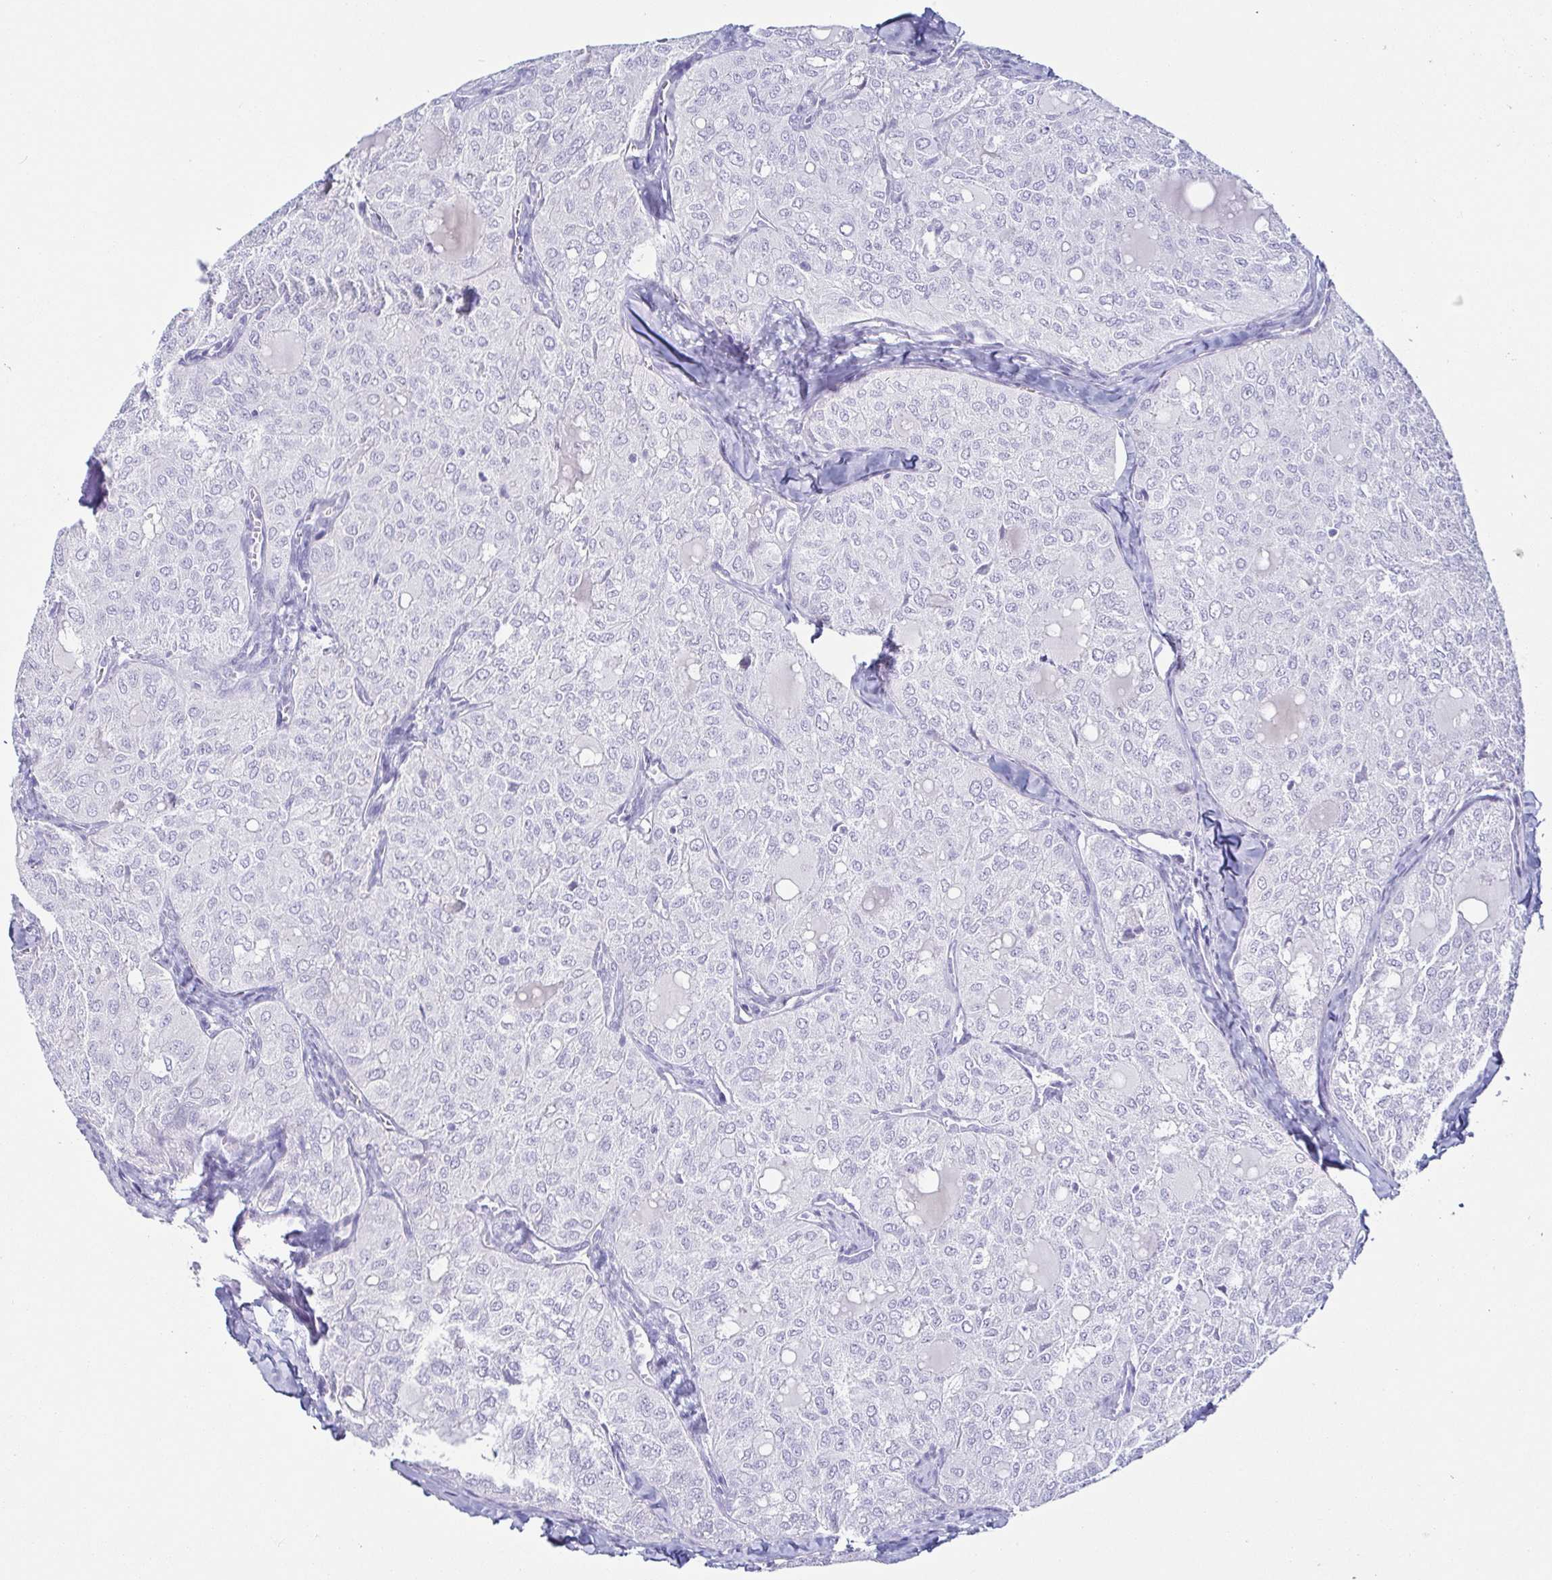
{"staining": {"intensity": "negative", "quantity": "none", "location": "none"}, "tissue": "thyroid cancer", "cell_type": "Tumor cells", "image_type": "cancer", "snomed": [{"axis": "morphology", "description": "Follicular adenoma carcinoma, NOS"}, {"axis": "topography", "description": "Thyroid gland"}], "caption": "Photomicrograph shows no significant protein positivity in tumor cells of thyroid cancer.", "gene": "ZG16B", "patient": {"sex": "male", "age": 75}}